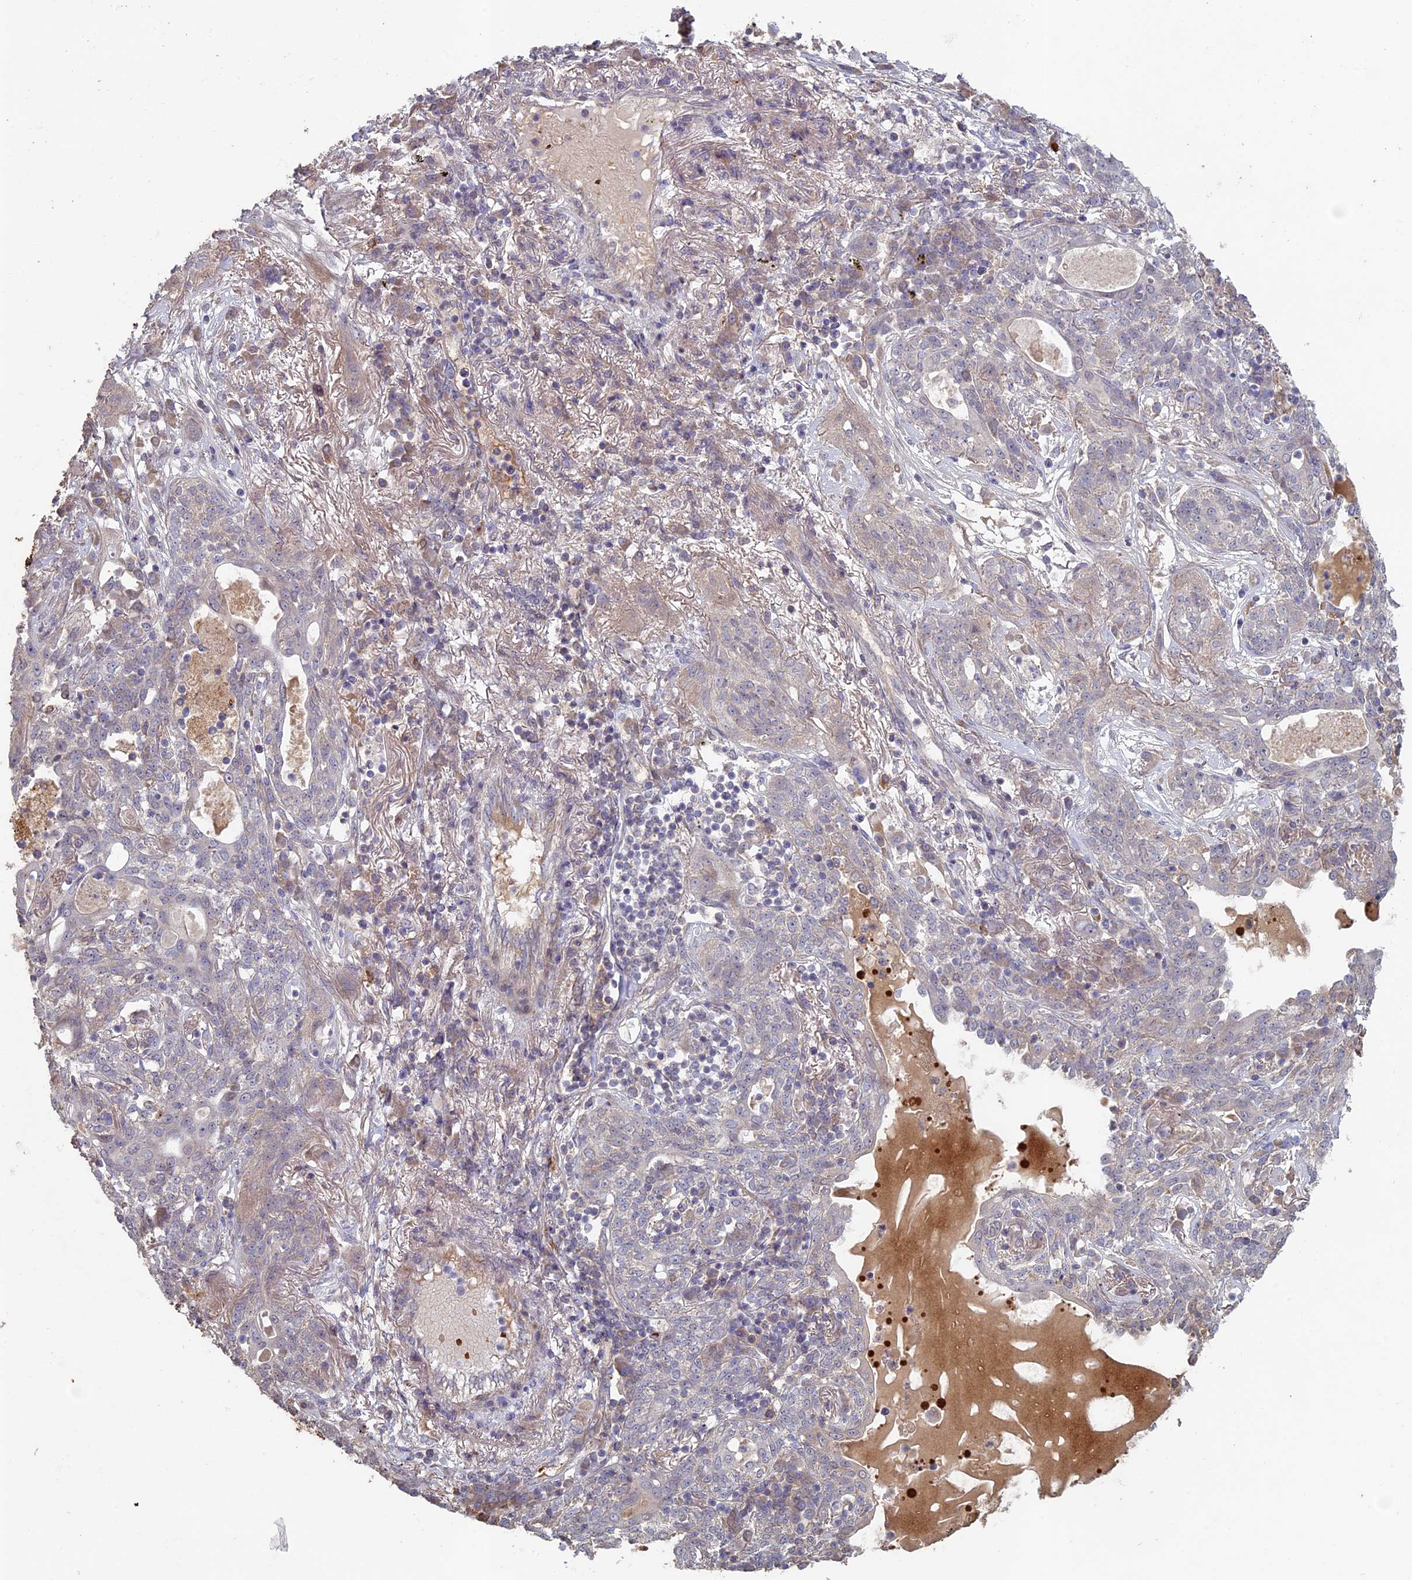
{"staining": {"intensity": "negative", "quantity": "none", "location": "none"}, "tissue": "lung cancer", "cell_type": "Tumor cells", "image_type": "cancer", "snomed": [{"axis": "morphology", "description": "Squamous cell carcinoma, NOS"}, {"axis": "topography", "description": "Lung"}], "caption": "High power microscopy micrograph of an immunohistochemistry (IHC) histopathology image of lung cancer, revealing no significant positivity in tumor cells. Nuclei are stained in blue.", "gene": "RCCD1", "patient": {"sex": "female", "age": 70}}